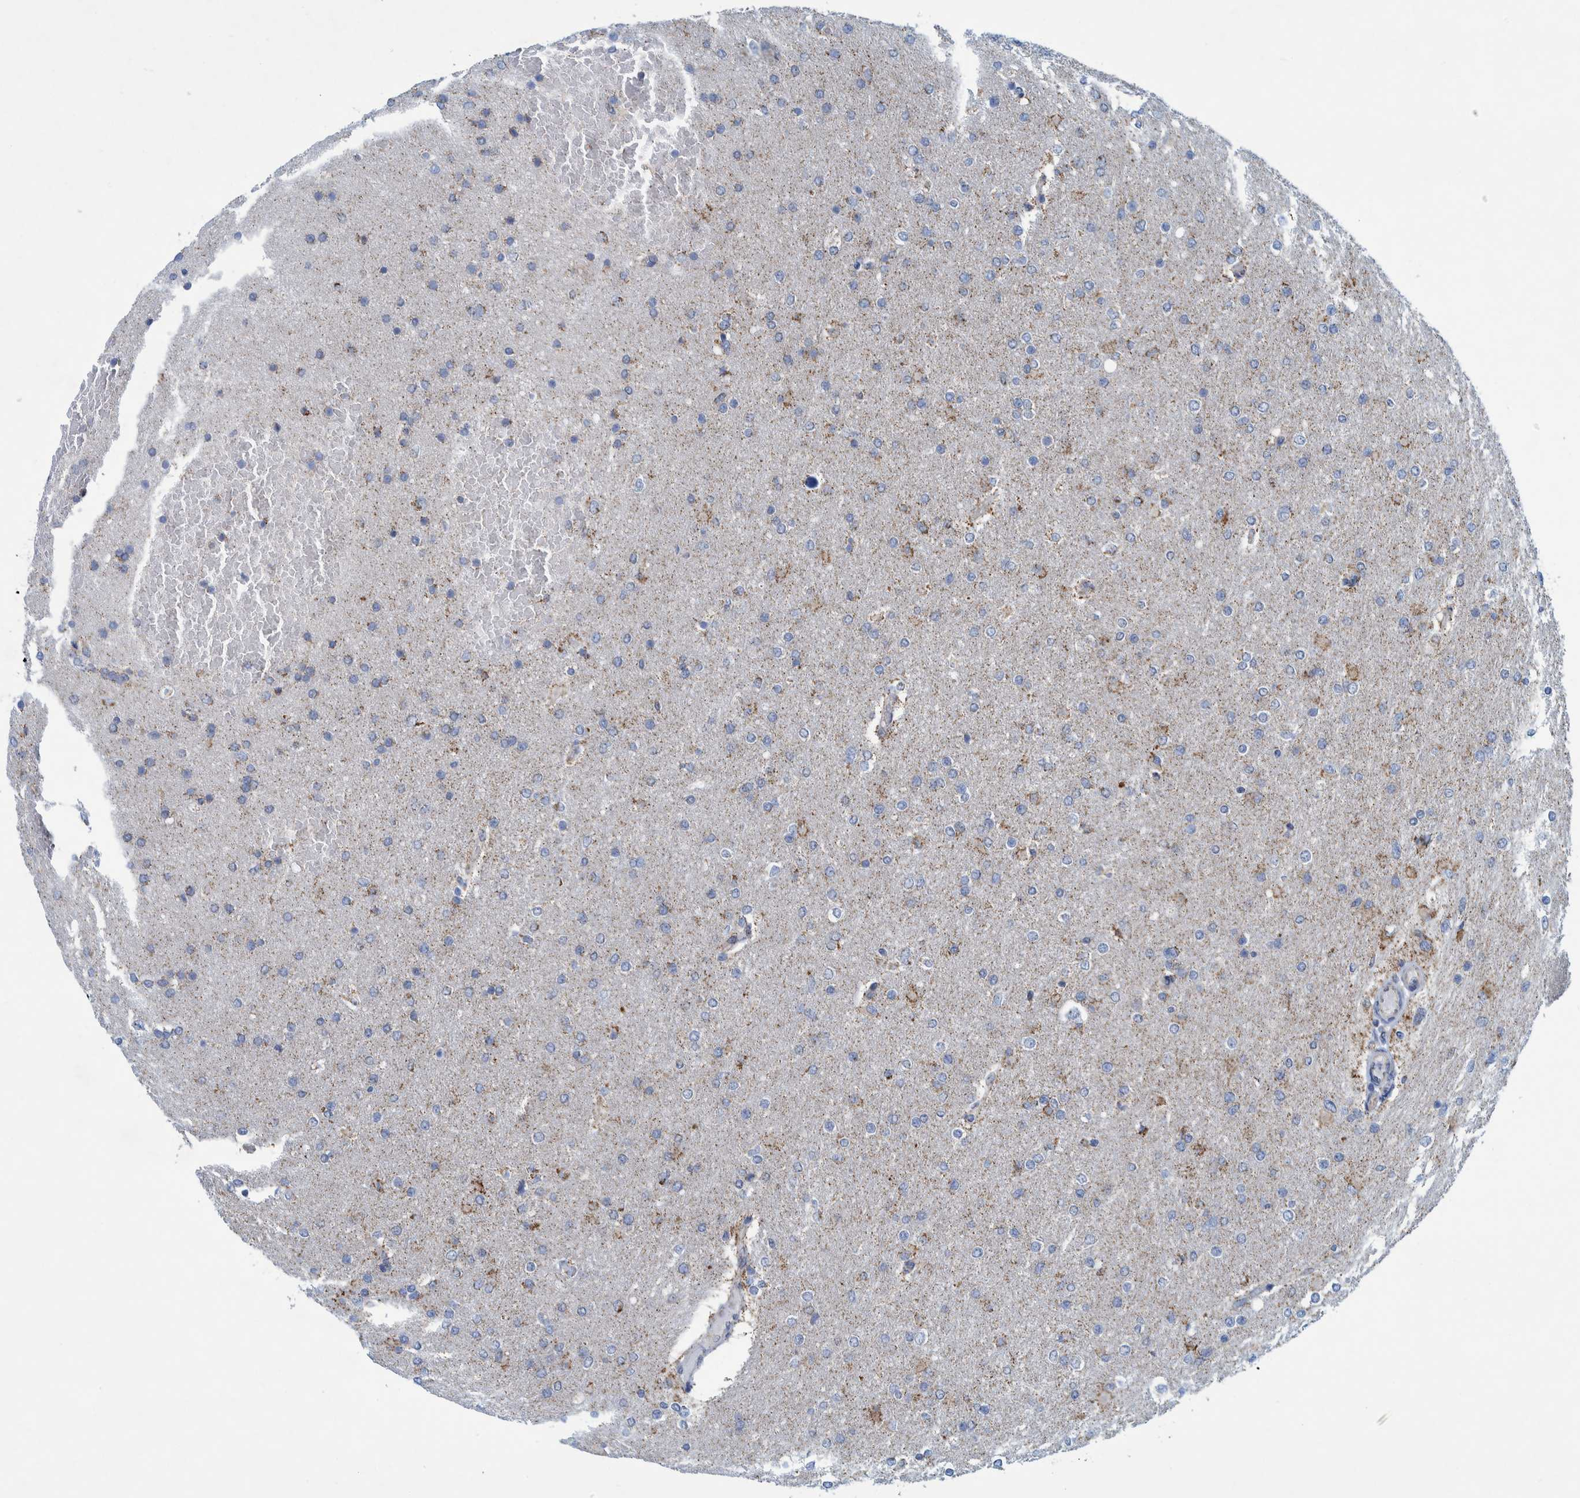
{"staining": {"intensity": "weak", "quantity": "<25%", "location": "cytoplasmic/membranous"}, "tissue": "glioma", "cell_type": "Tumor cells", "image_type": "cancer", "snomed": [{"axis": "morphology", "description": "Glioma, malignant, High grade"}, {"axis": "topography", "description": "Cerebral cortex"}], "caption": "Tumor cells are negative for brown protein staining in glioma.", "gene": "MRPS7", "patient": {"sex": "female", "age": 36}}